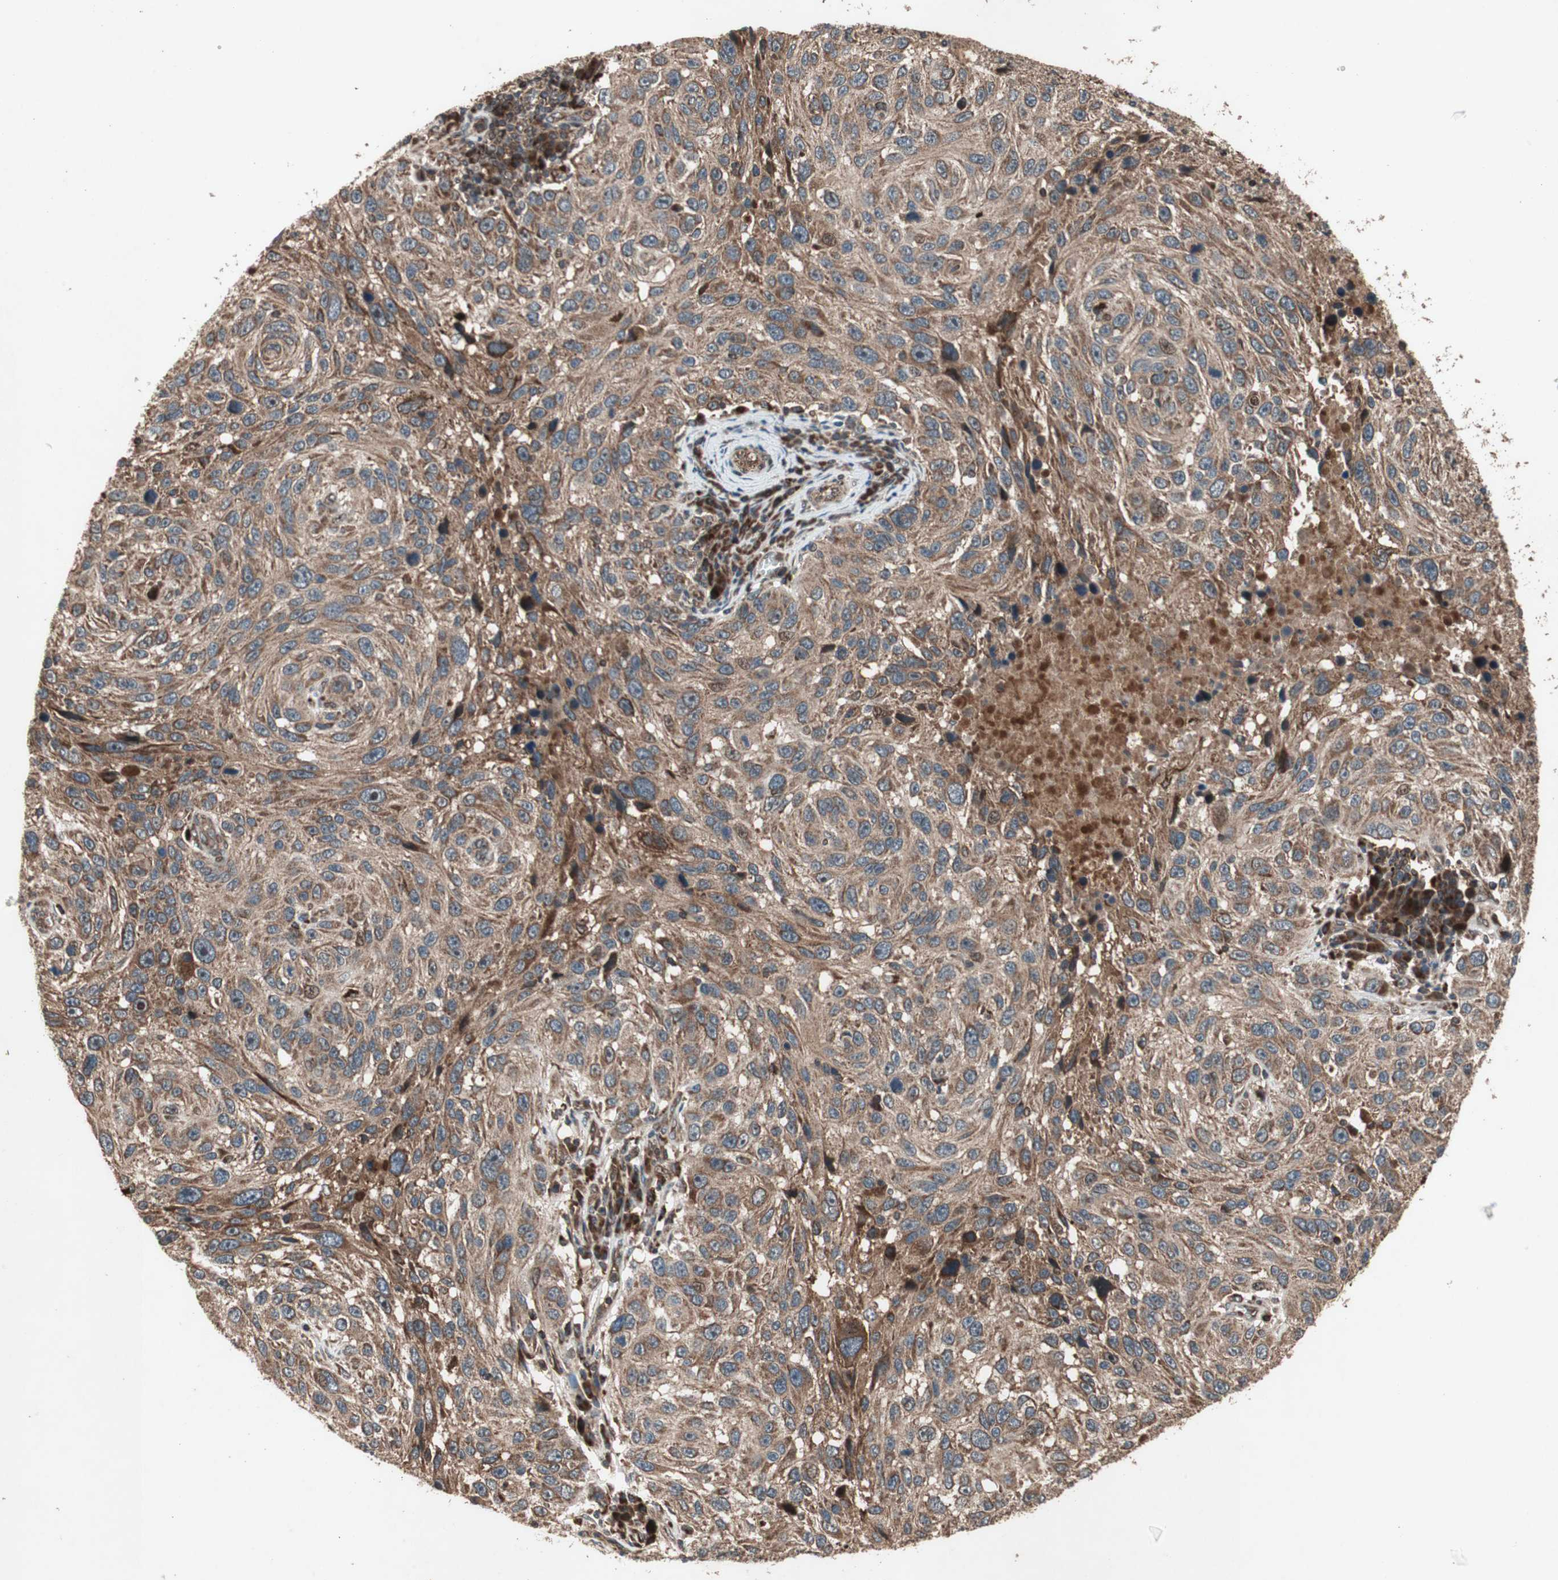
{"staining": {"intensity": "moderate", "quantity": ">75%", "location": "cytoplasmic/membranous"}, "tissue": "melanoma", "cell_type": "Tumor cells", "image_type": "cancer", "snomed": [{"axis": "morphology", "description": "Malignant melanoma, NOS"}, {"axis": "topography", "description": "Skin"}], "caption": "Brown immunohistochemical staining in melanoma displays moderate cytoplasmic/membranous staining in approximately >75% of tumor cells.", "gene": "RAB1A", "patient": {"sex": "male", "age": 53}}